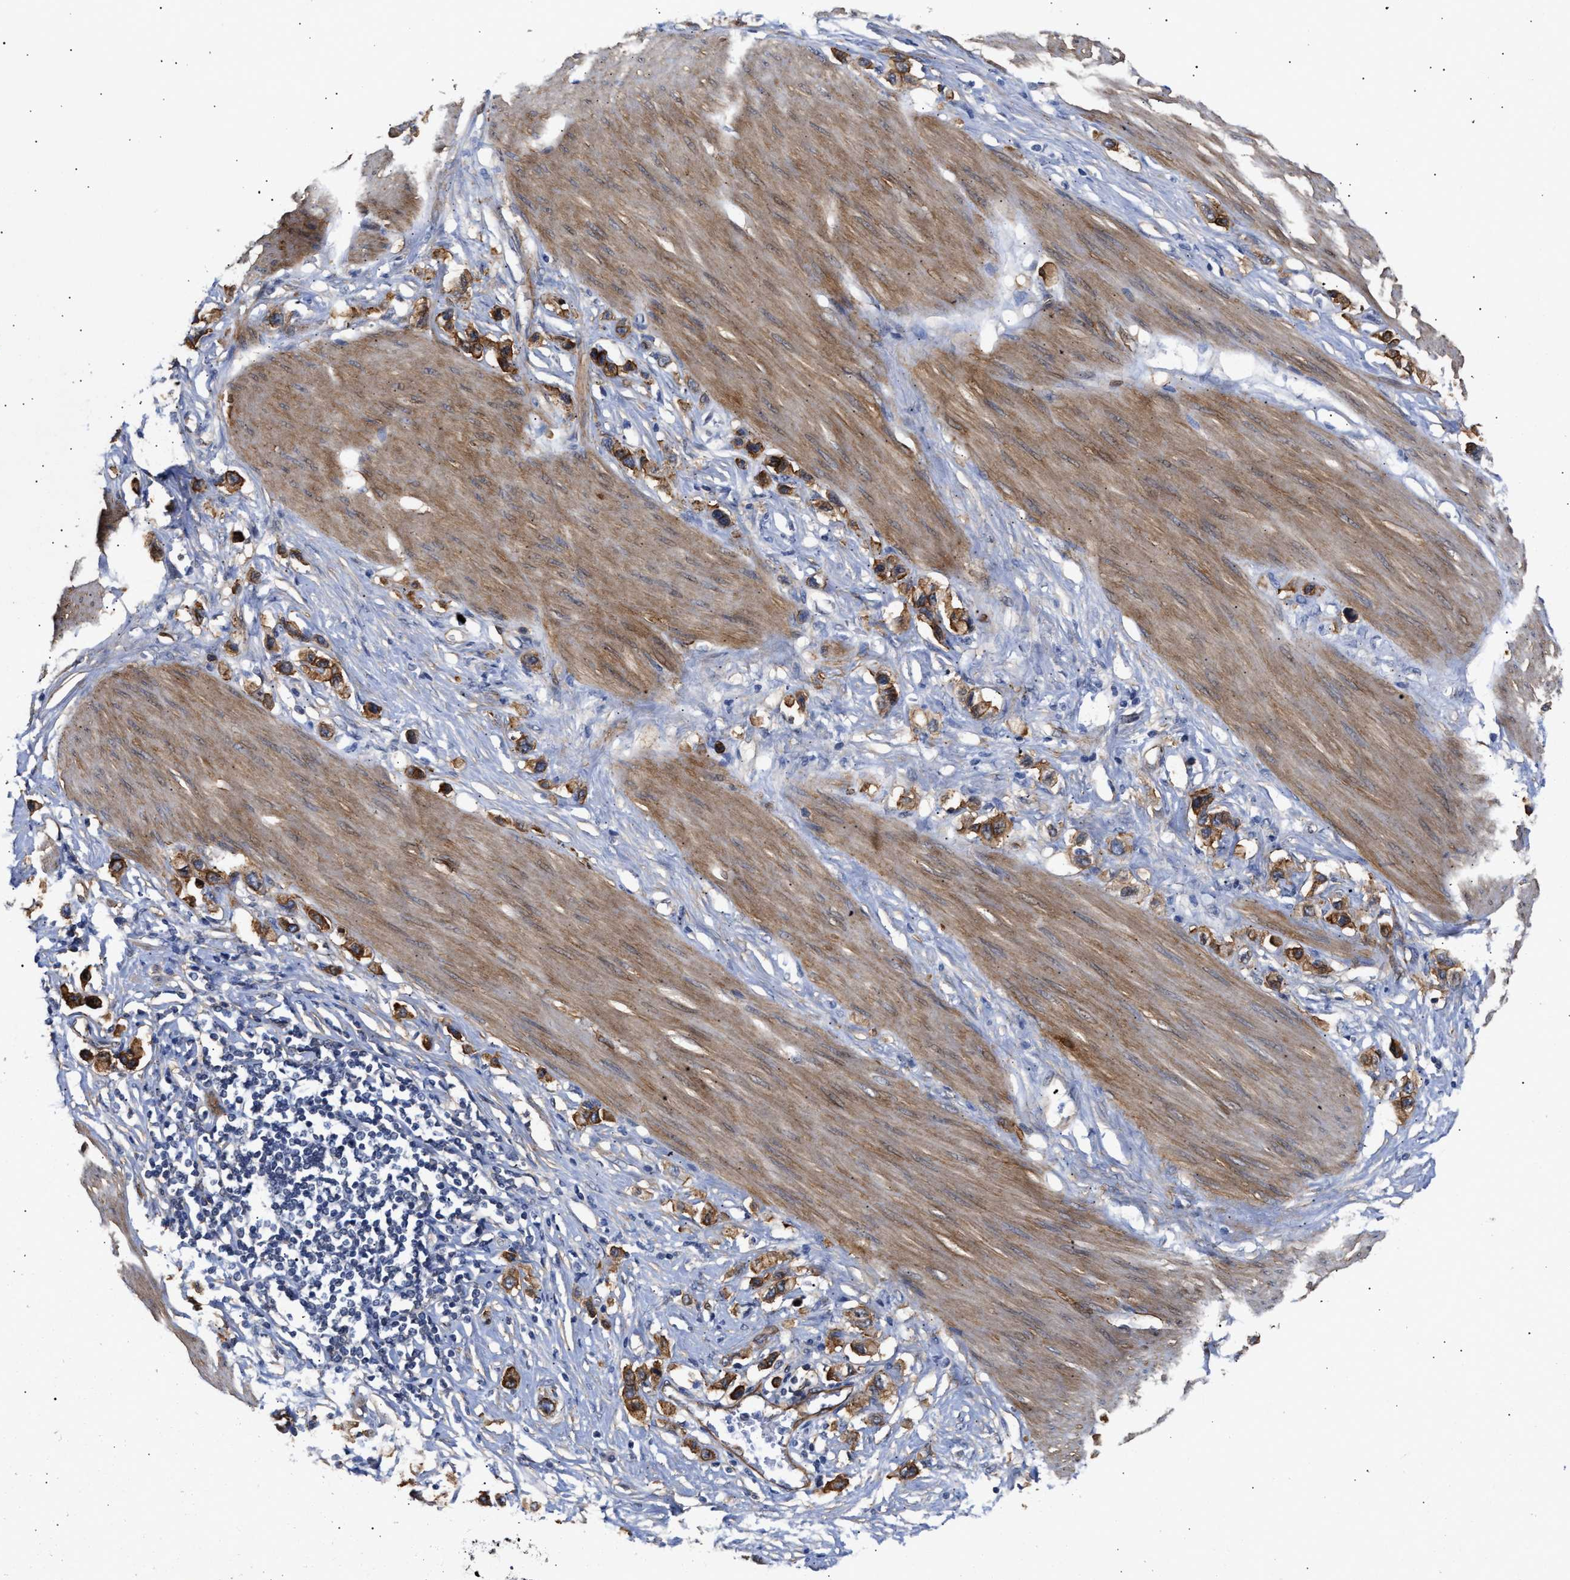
{"staining": {"intensity": "strong", "quantity": ">75%", "location": "cytoplasmic/membranous"}, "tissue": "stomach cancer", "cell_type": "Tumor cells", "image_type": "cancer", "snomed": [{"axis": "morphology", "description": "Adenocarcinoma, NOS"}, {"axis": "topography", "description": "Stomach"}], "caption": "Immunohistochemical staining of stomach adenocarcinoma exhibits high levels of strong cytoplasmic/membranous expression in about >75% of tumor cells.", "gene": "AHNAK2", "patient": {"sex": "female", "age": 65}}